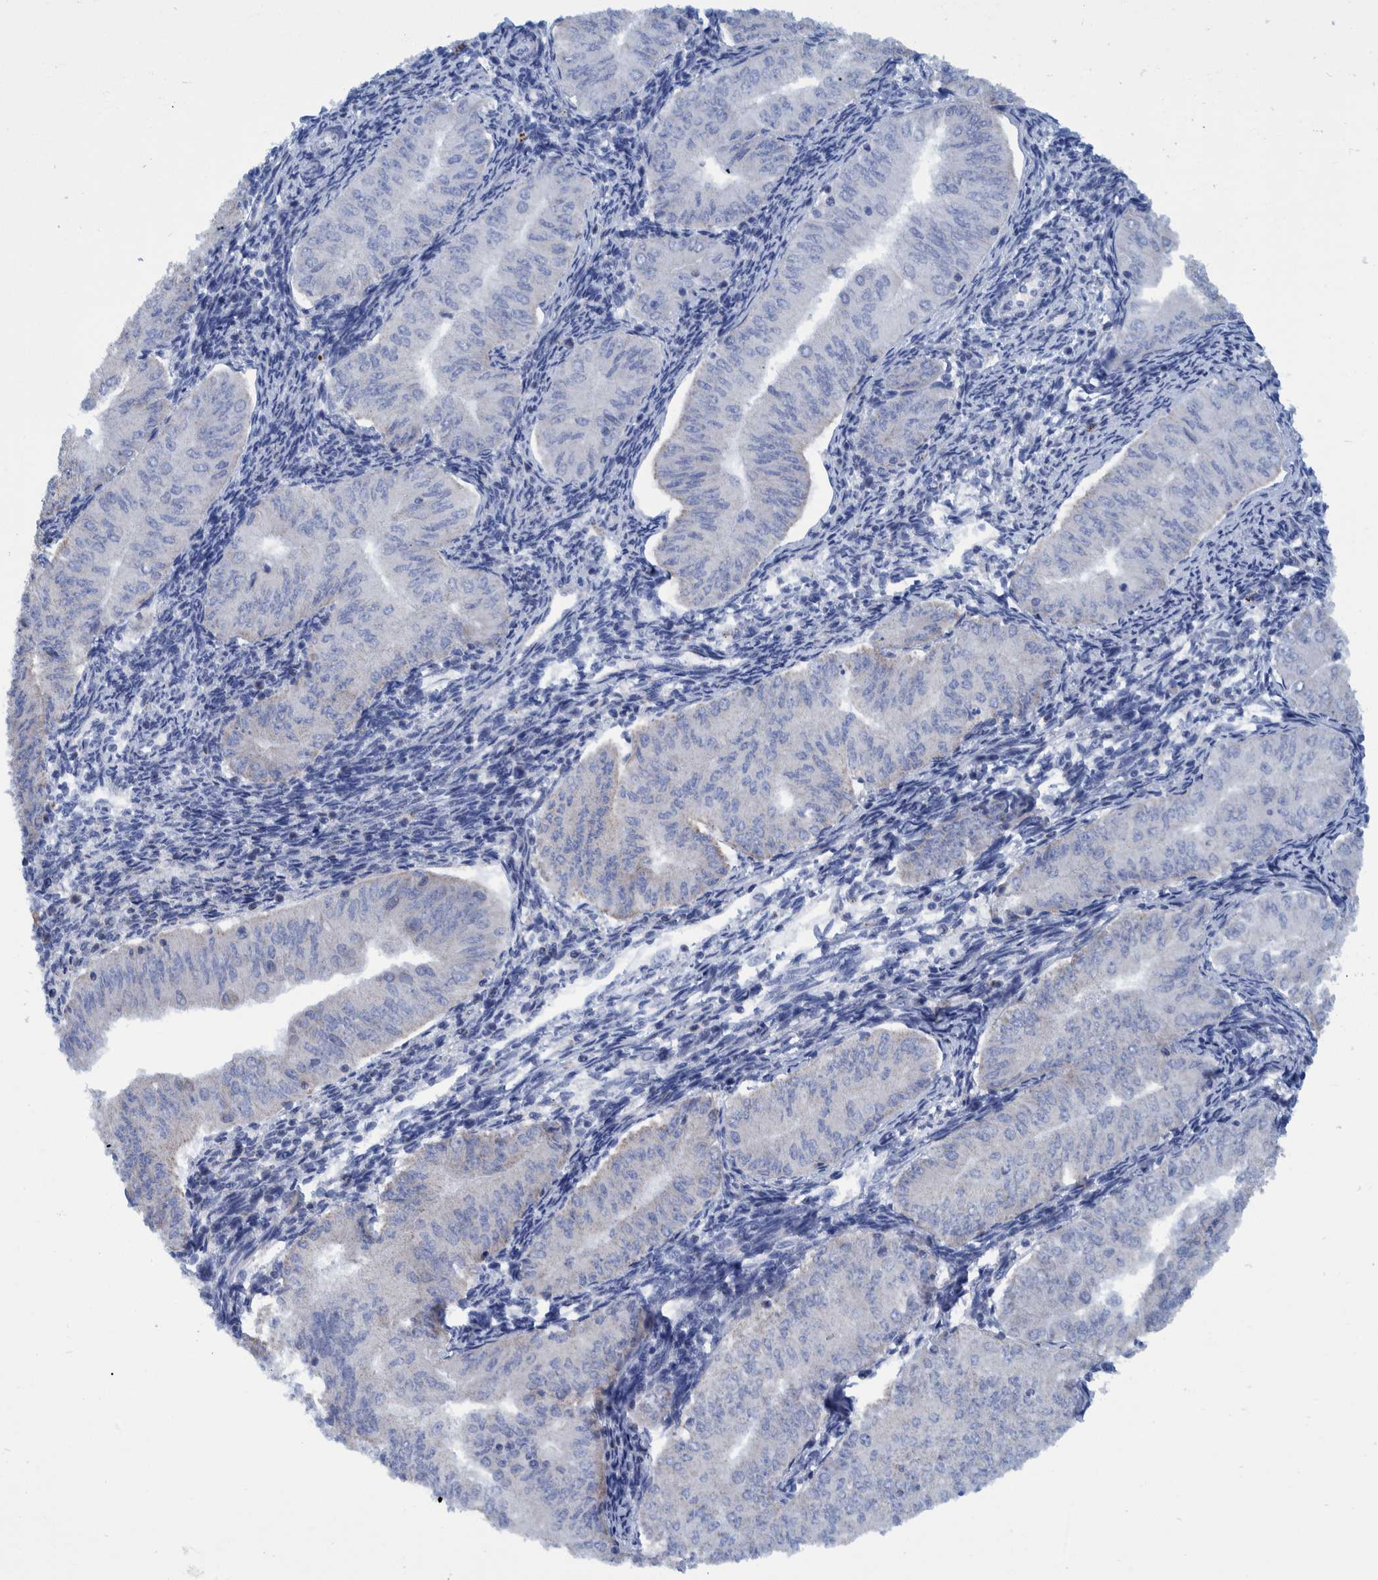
{"staining": {"intensity": "negative", "quantity": "none", "location": "none"}, "tissue": "endometrial cancer", "cell_type": "Tumor cells", "image_type": "cancer", "snomed": [{"axis": "morphology", "description": "Normal tissue, NOS"}, {"axis": "morphology", "description": "Adenocarcinoma, NOS"}, {"axis": "topography", "description": "Endometrium"}], "caption": "Tumor cells show no significant protein staining in endometrial cancer.", "gene": "BZW2", "patient": {"sex": "female", "age": 53}}